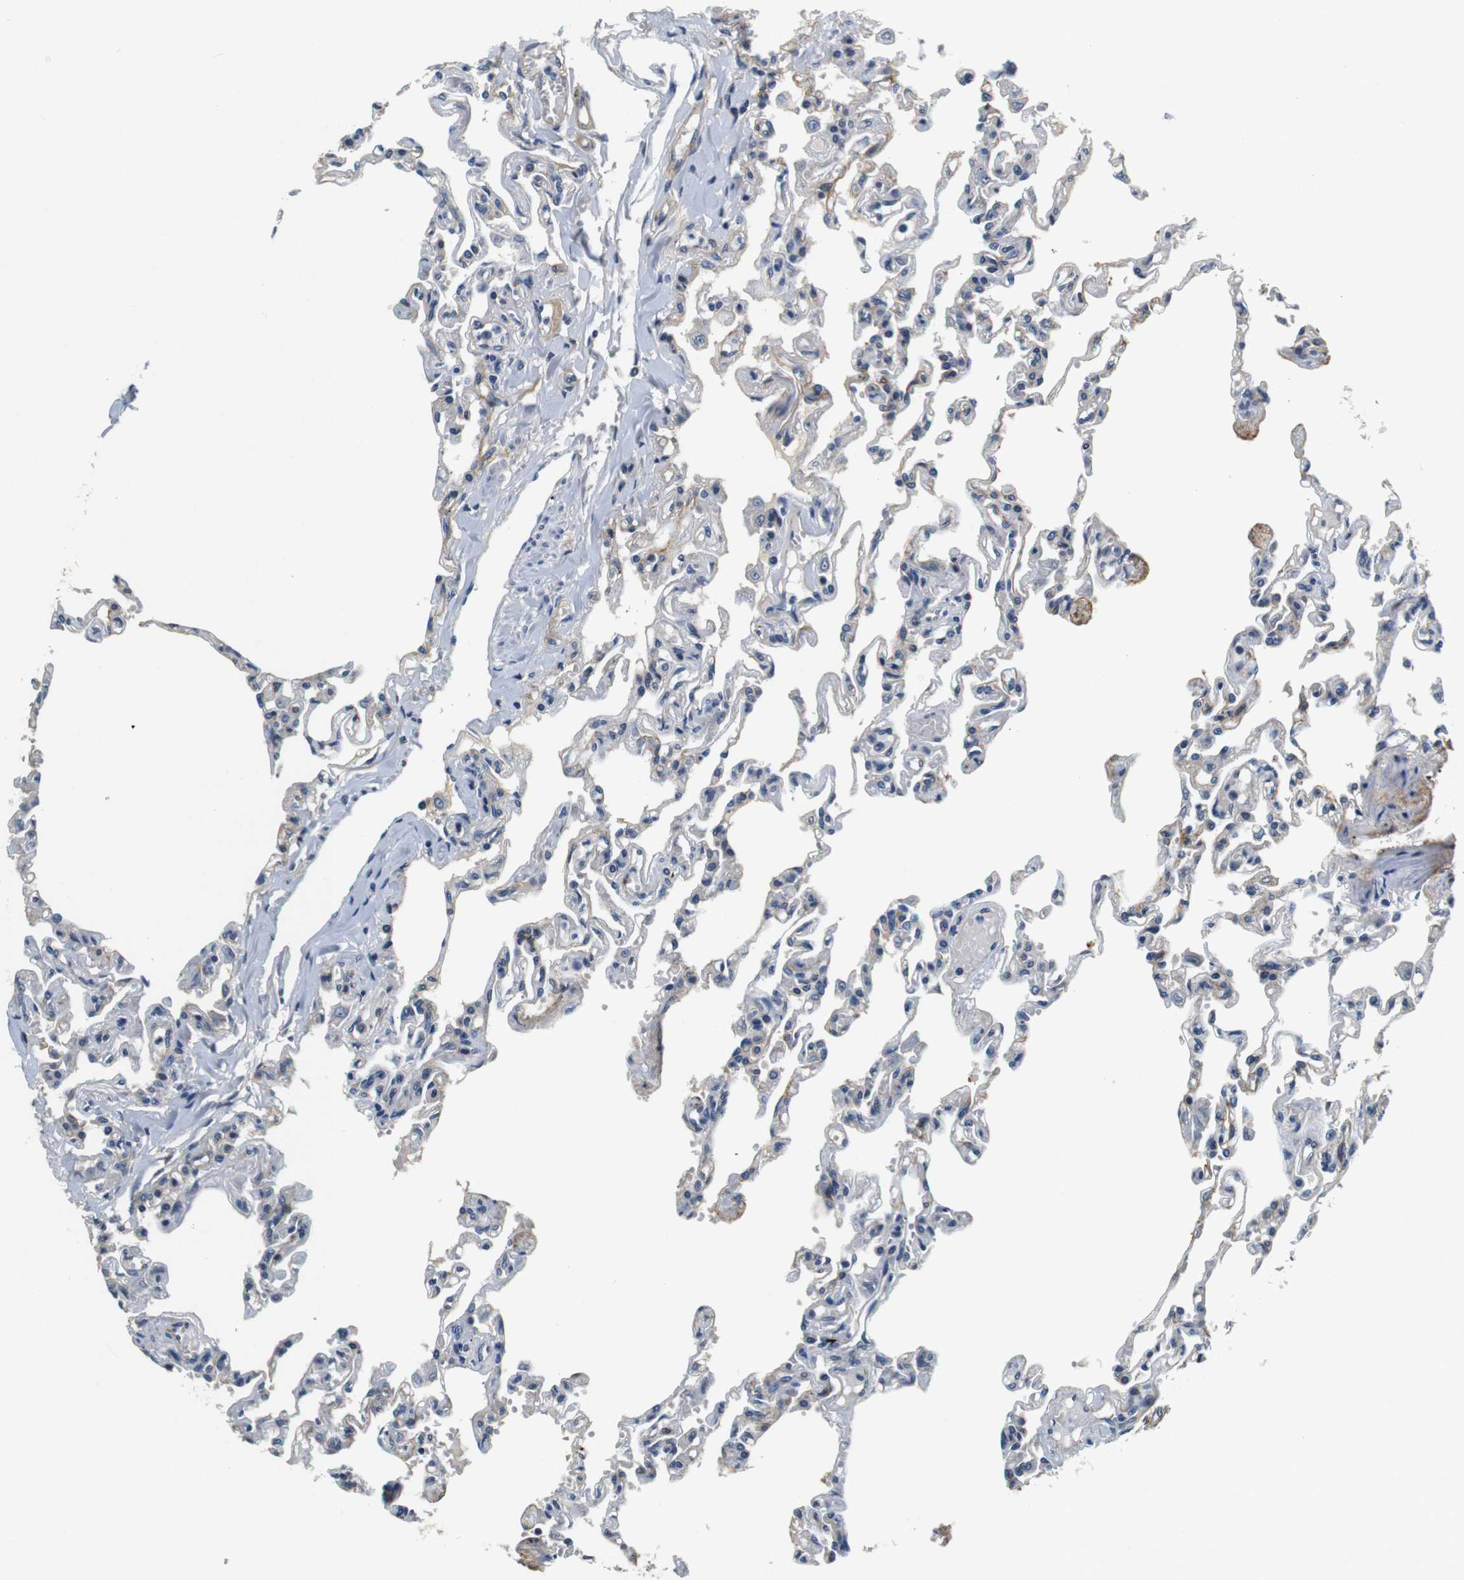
{"staining": {"intensity": "moderate", "quantity": "<25%", "location": "cytoplasmic/membranous"}, "tissue": "lung", "cell_type": "Alveolar cells", "image_type": "normal", "snomed": [{"axis": "morphology", "description": "Normal tissue, NOS"}, {"axis": "topography", "description": "Lung"}], "caption": "Moderate cytoplasmic/membranous expression is identified in about <25% of alveolar cells in unremarkable lung. (DAB = brown stain, brightfield microscopy at high magnification).", "gene": "COL1A1", "patient": {"sex": "male", "age": 21}}